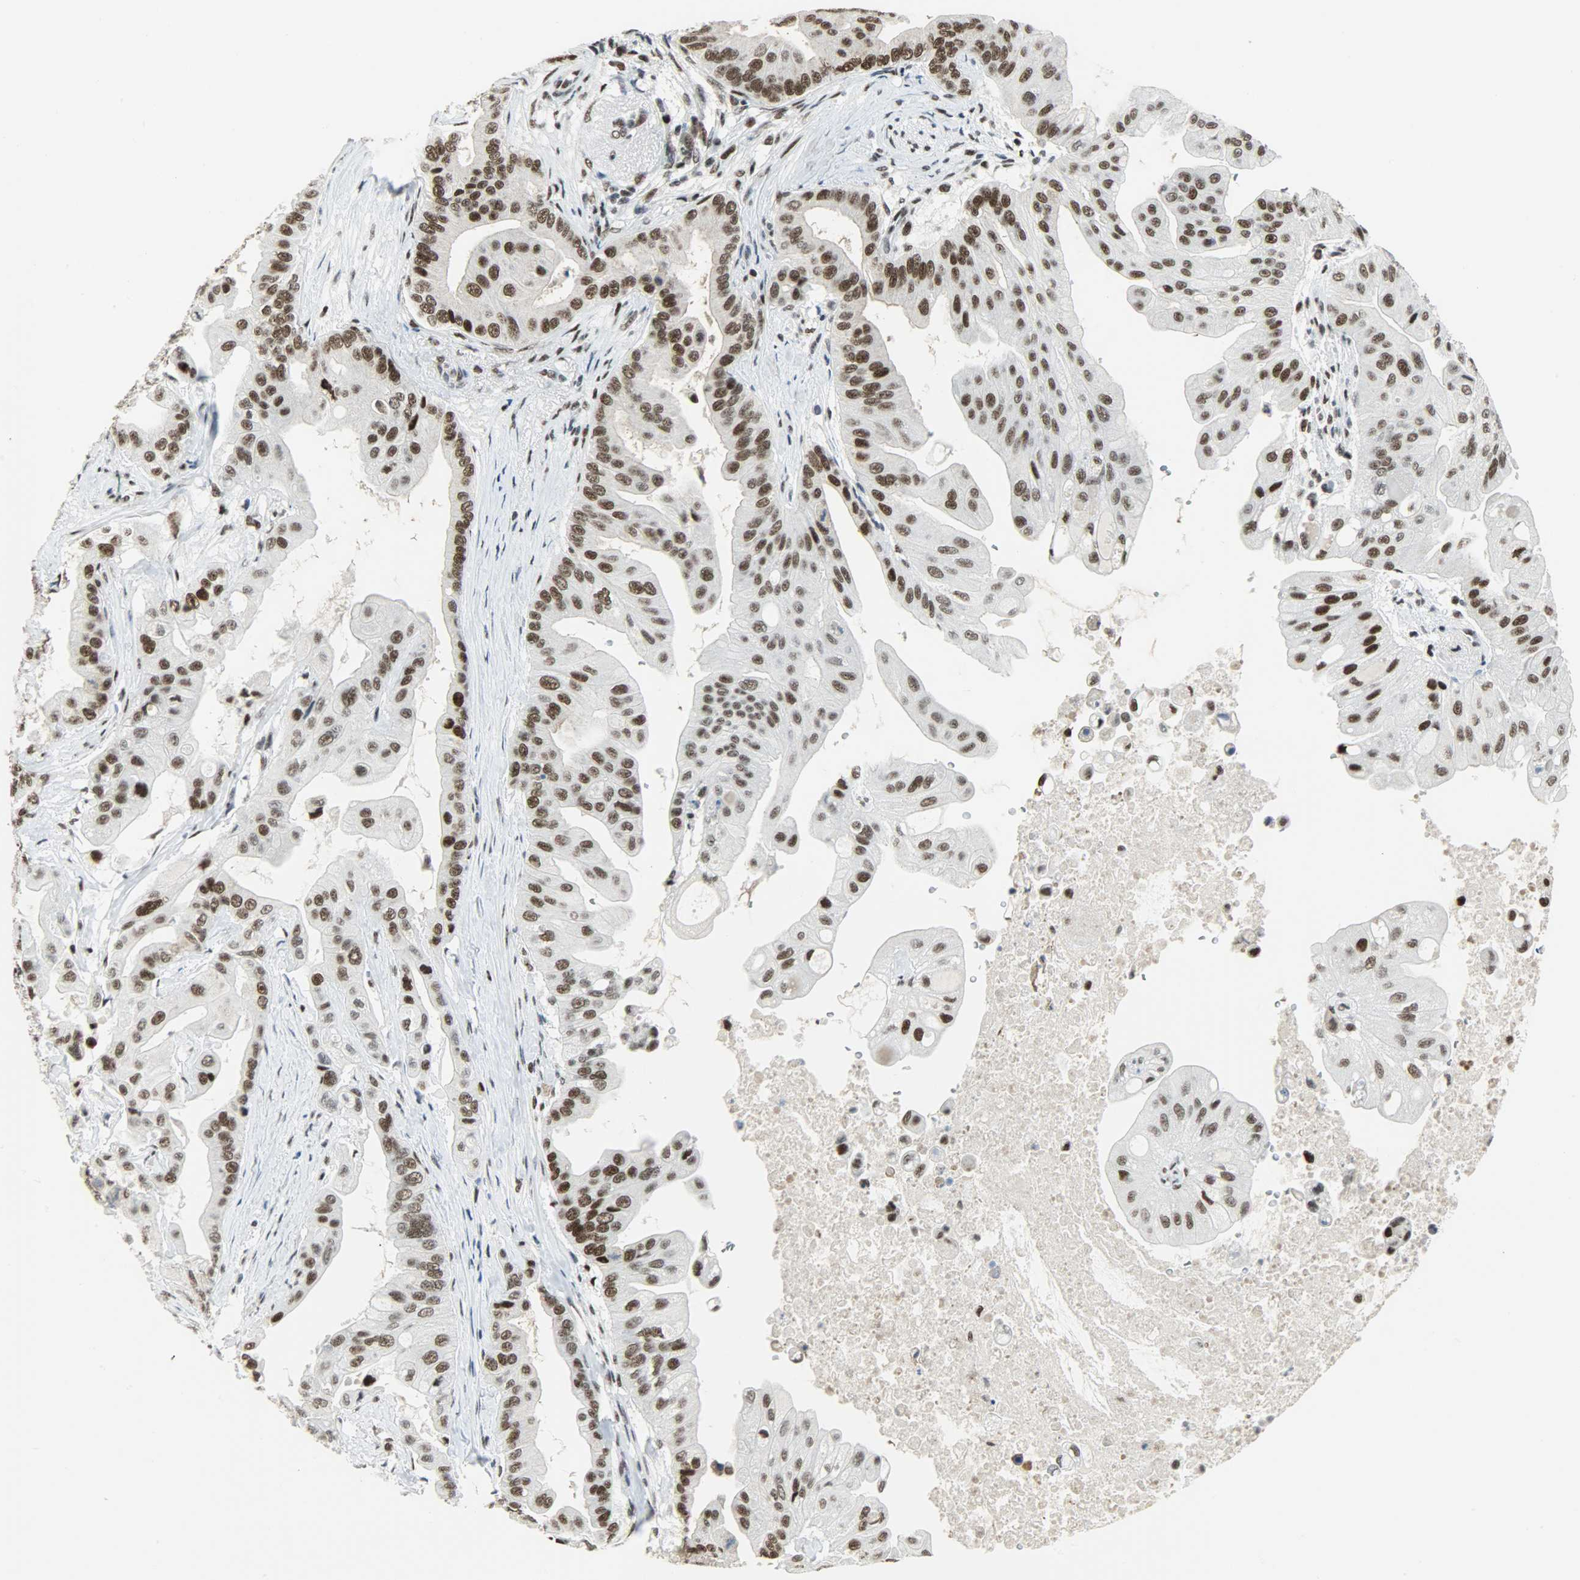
{"staining": {"intensity": "strong", "quantity": ">75%", "location": "nuclear"}, "tissue": "pancreatic cancer", "cell_type": "Tumor cells", "image_type": "cancer", "snomed": [{"axis": "morphology", "description": "Adenocarcinoma, NOS"}, {"axis": "topography", "description": "Pancreas"}], "caption": "Immunohistochemical staining of human pancreatic cancer shows high levels of strong nuclear protein expression in about >75% of tumor cells.", "gene": "SSB", "patient": {"sex": "female", "age": 75}}